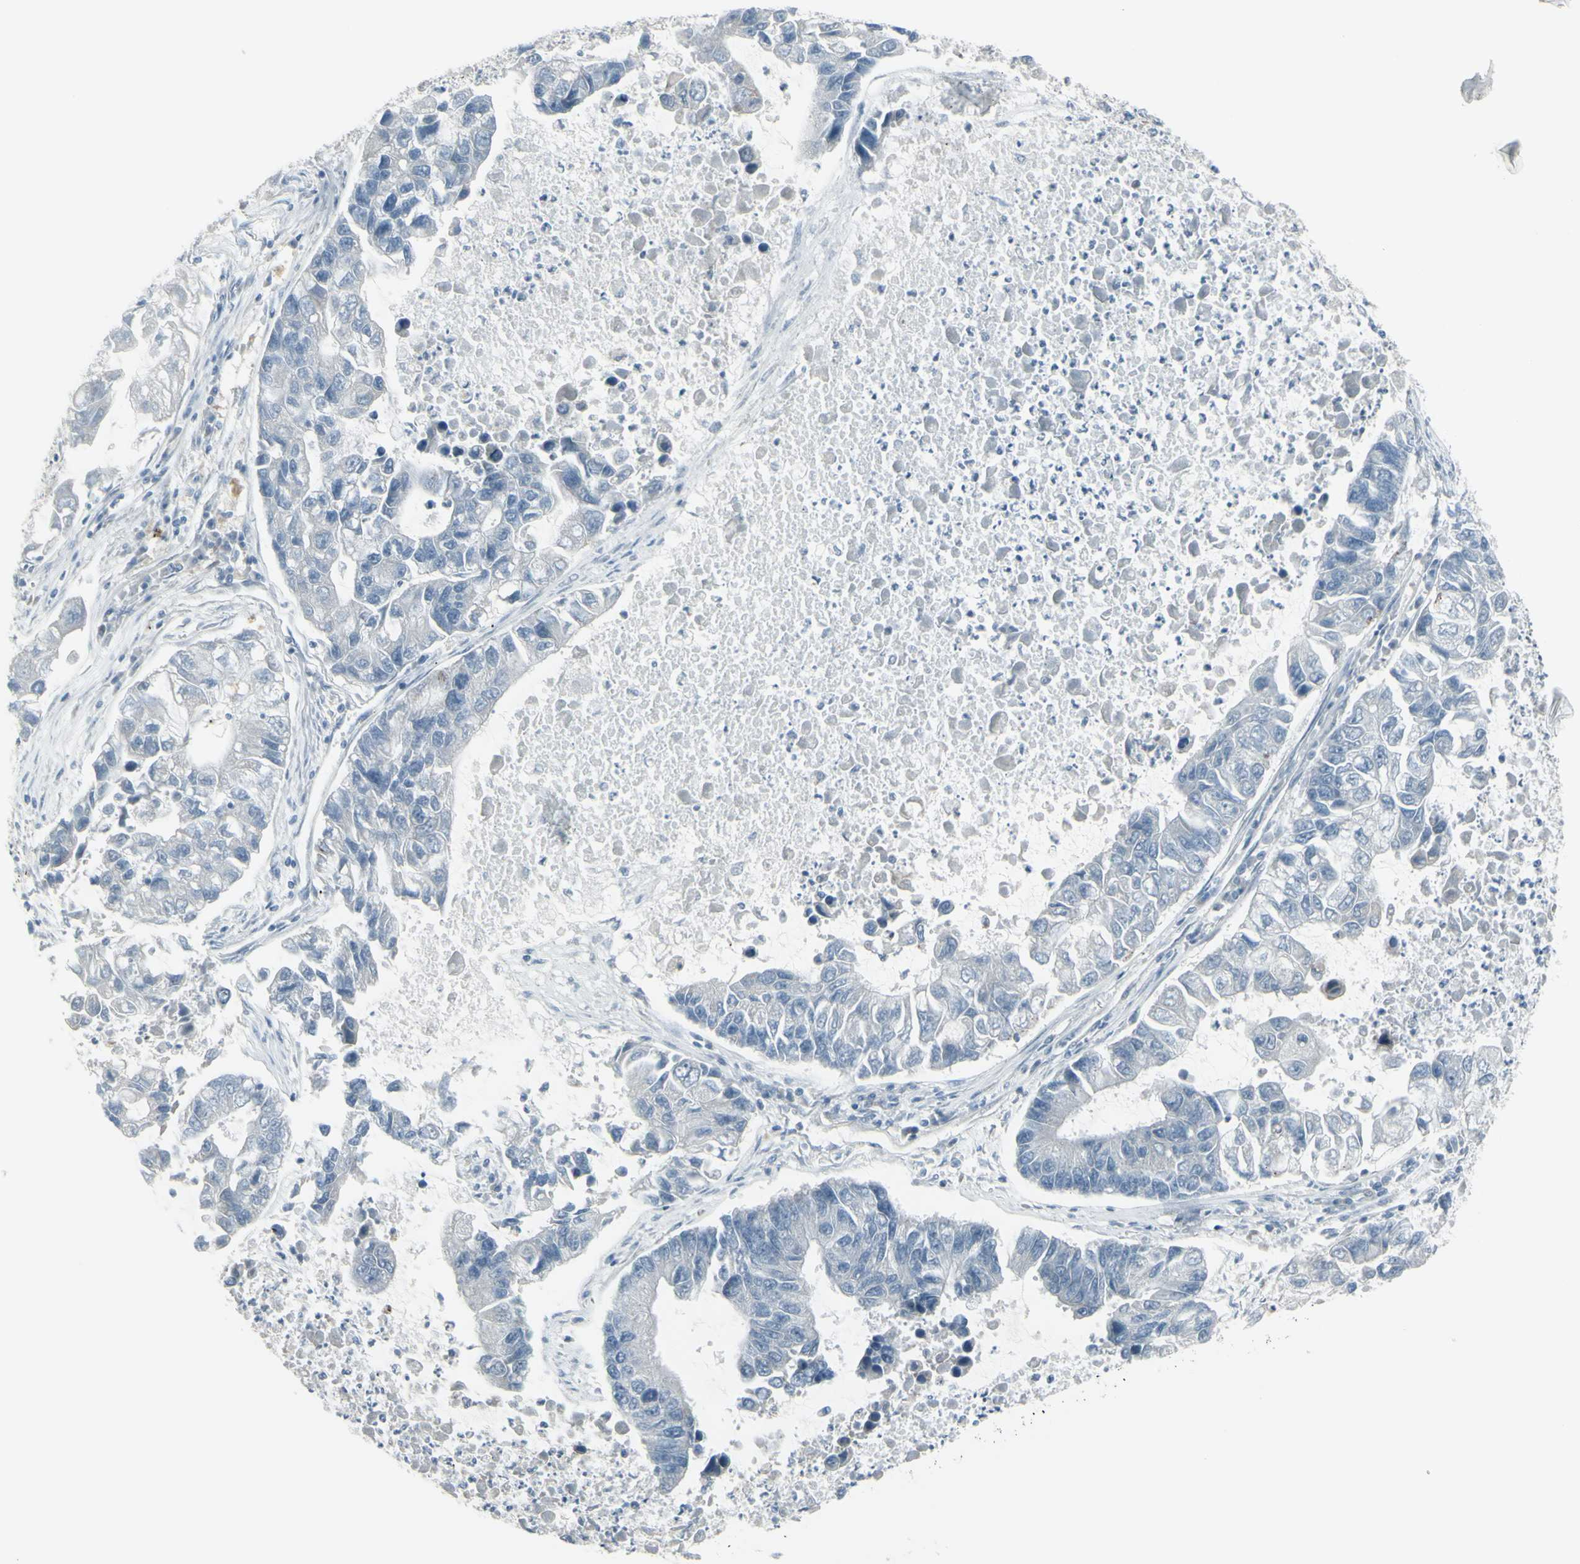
{"staining": {"intensity": "negative", "quantity": "none", "location": "none"}, "tissue": "lung cancer", "cell_type": "Tumor cells", "image_type": "cancer", "snomed": [{"axis": "morphology", "description": "Adenocarcinoma, NOS"}, {"axis": "topography", "description": "Lung"}], "caption": "An immunohistochemistry (IHC) photomicrograph of lung cancer (adenocarcinoma) is shown. There is no staining in tumor cells of lung cancer (adenocarcinoma).", "gene": "RAB3A", "patient": {"sex": "female", "age": 51}}